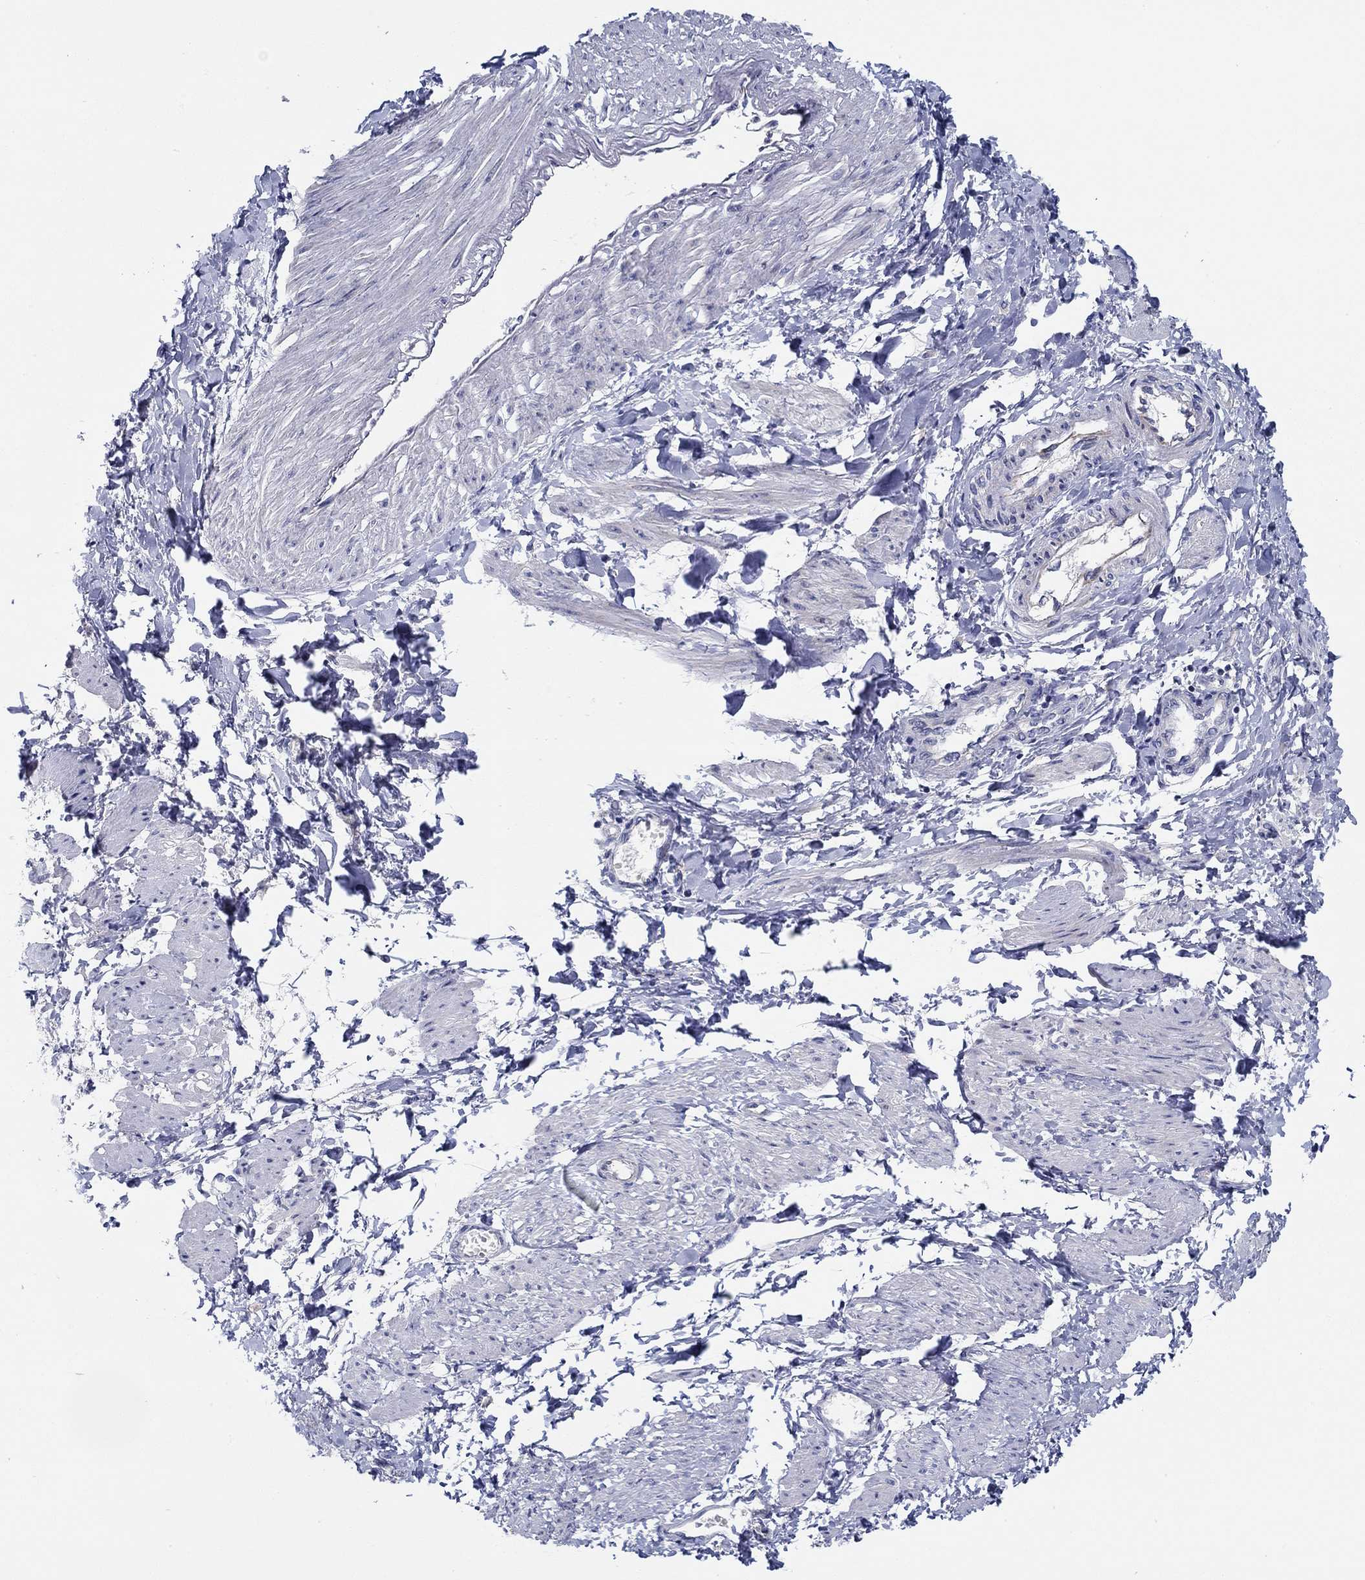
{"staining": {"intensity": "negative", "quantity": "none", "location": "none"}, "tissue": "smooth muscle", "cell_type": "Smooth muscle cells", "image_type": "normal", "snomed": [{"axis": "morphology", "description": "Normal tissue, NOS"}, {"axis": "topography", "description": "Smooth muscle"}, {"axis": "topography", "description": "Uterus"}], "caption": "Smooth muscle cells are negative for protein expression in unremarkable human smooth muscle. The staining was performed using DAB to visualize the protein expression in brown, while the nuclei were stained in blue with hematoxylin (Magnification: 20x).", "gene": "CFAP61", "patient": {"sex": "female", "age": 39}}